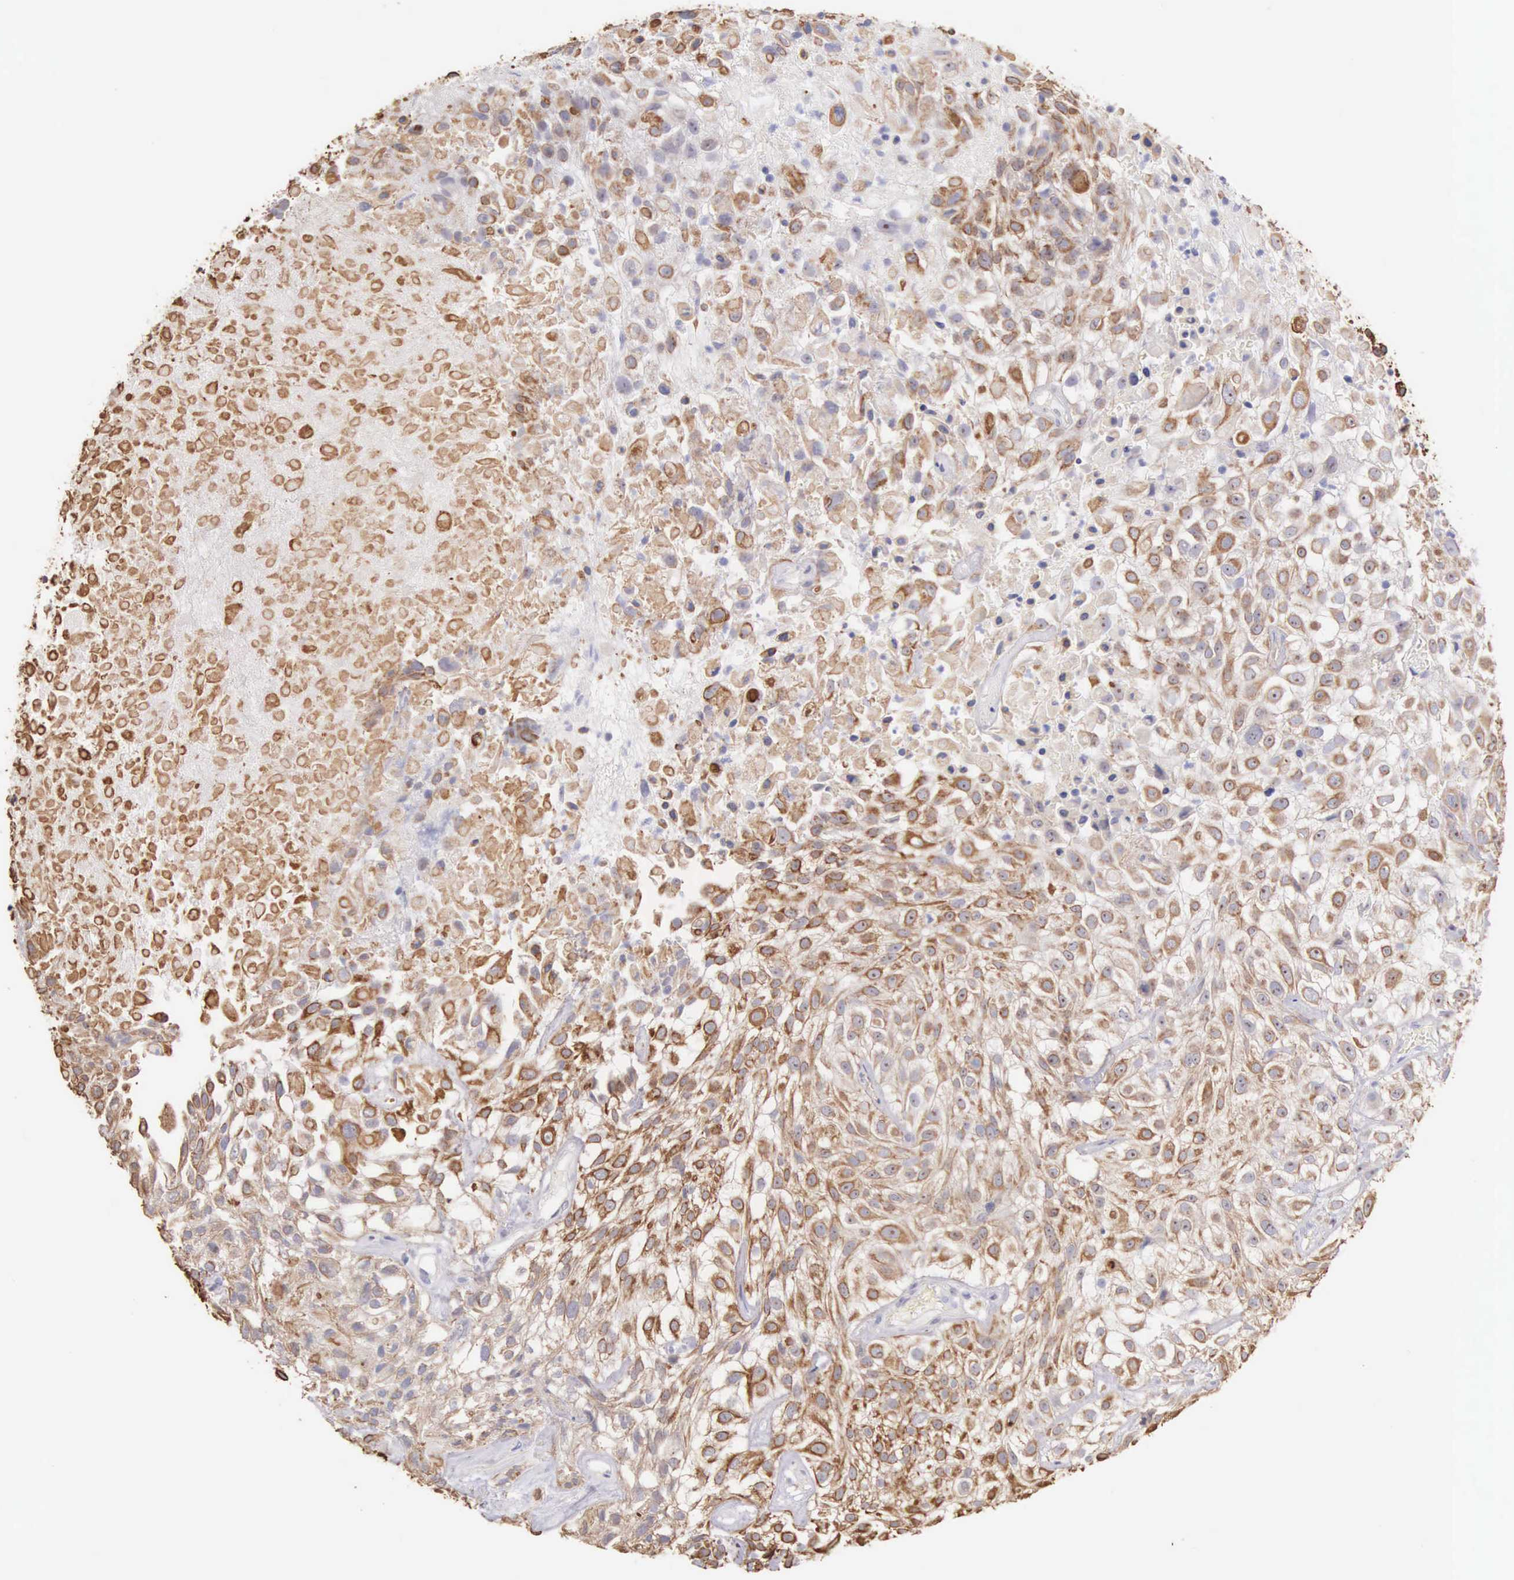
{"staining": {"intensity": "moderate", "quantity": ">75%", "location": "cytoplasmic/membranous"}, "tissue": "urothelial cancer", "cell_type": "Tumor cells", "image_type": "cancer", "snomed": [{"axis": "morphology", "description": "Urothelial carcinoma, High grade"}, {"axis": "topography", "description": "Urinary bladder"}], "caption": "Human urothelial carcinoma (high-grade) stained for a protein (brown) demonstrates moderate cytoplasmic/membranous positive expression in about >75% of tumor cells.", "gene": "PIR", "patient": {"sex": "male", "age": 56}}